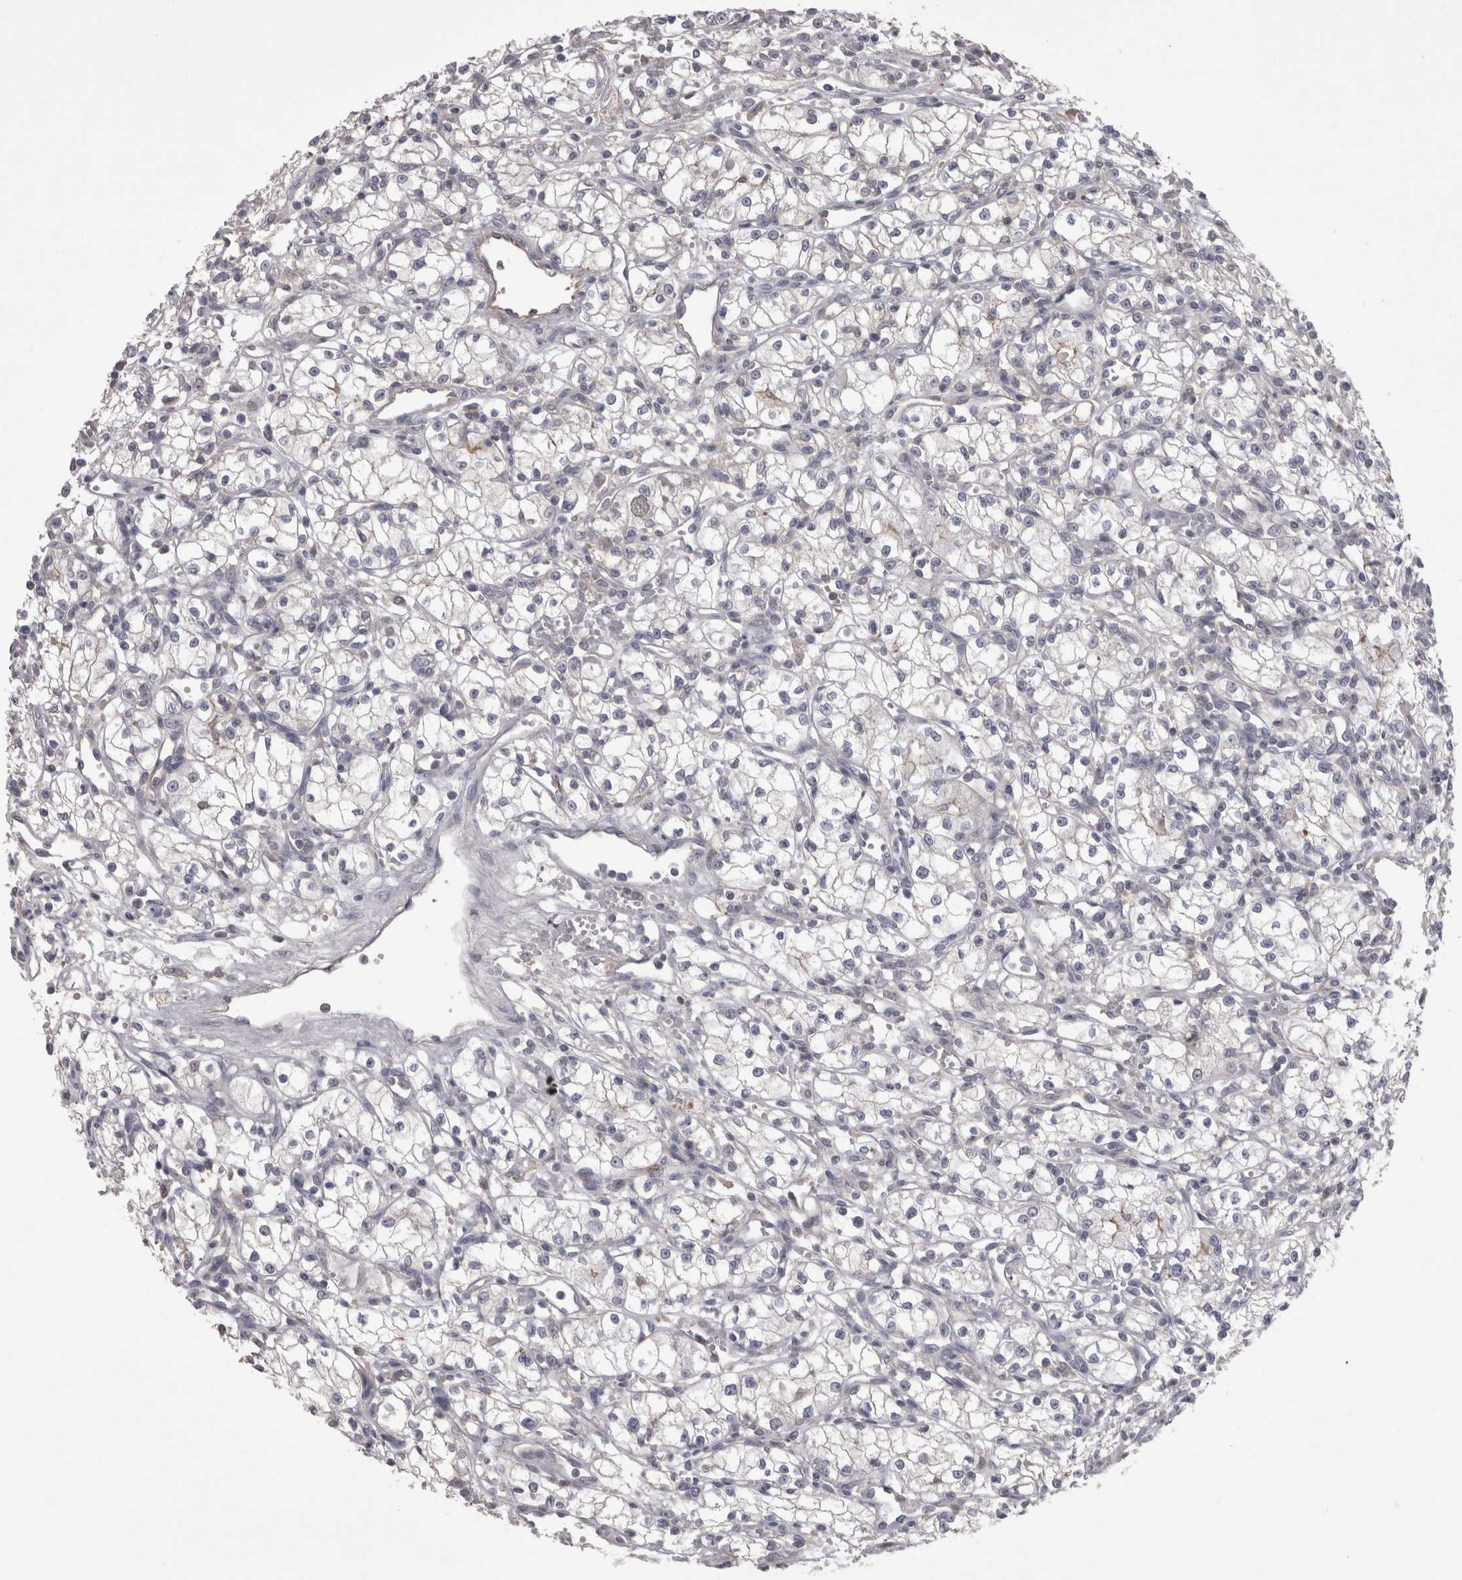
{"staining": {"intensity": "negative", "quantity": "none", "location": "none"}, "tissue": "renal cancer", "cell_type": "Tumor cells", "image_type": "cancer", "snomed": [{"axis": "morphology", "description": "Normal tissue, NOS"}, {"axis": "morphology", "description": "Adenocarcinoma, NOS"}, {"axis": "topography", "description": "Kidney"}], "caption": "The immunohistochemistry photomicrograph has no significant expression in tumor cells of renal adenocarcinoma tissue.", "gene": "SAA4", "patient": {"sex": "male", "age": 59}}